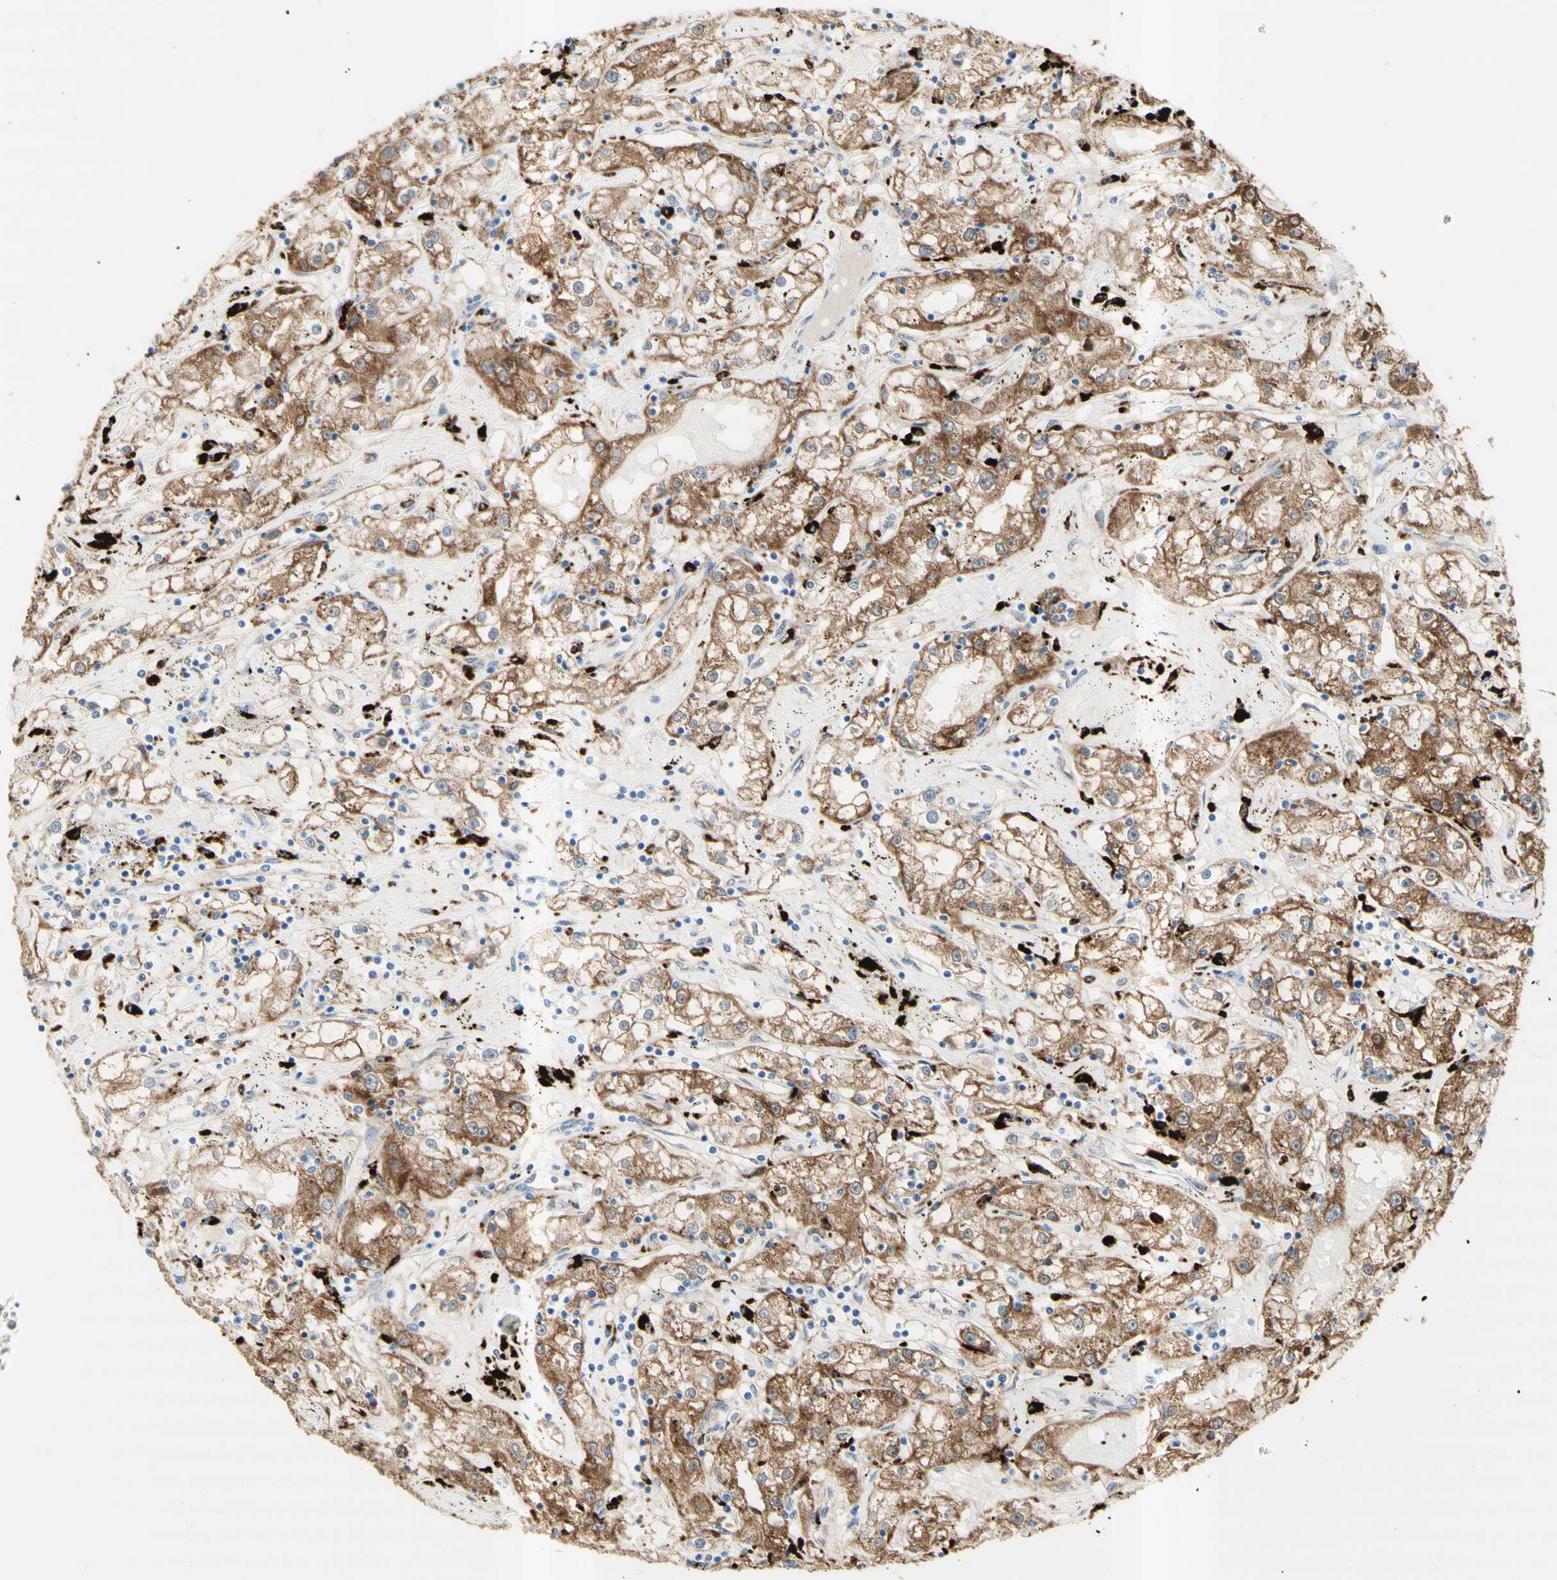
{"staining": {"intensity": "moderate", "quantity": ">75%", "location": "cytoplasmic/membranous"}, "tissue": "renal cancer", "cell_type": "Tumor cells", "image_type": "cancer", "snomed": [{"axis": "morphology", "description": "Adenocarcinoma, NOS"}, {"axis": "topography", "description": "Kidney"}], "caption": "An IHC histopathology image of tumor tissue is shown. Protein staining in brown highlights moderate cytoplasmic/membranous positivity in renal cancer (adenocarcinoma) within tumor cells. The staining was performed using DAB to visualize the protein expression in brown, while the nuclei were stained in blue with hematoxylin (Magnification: 20x).", "gene": "URB2", "patient": {"sex": "male", "age": 56}}